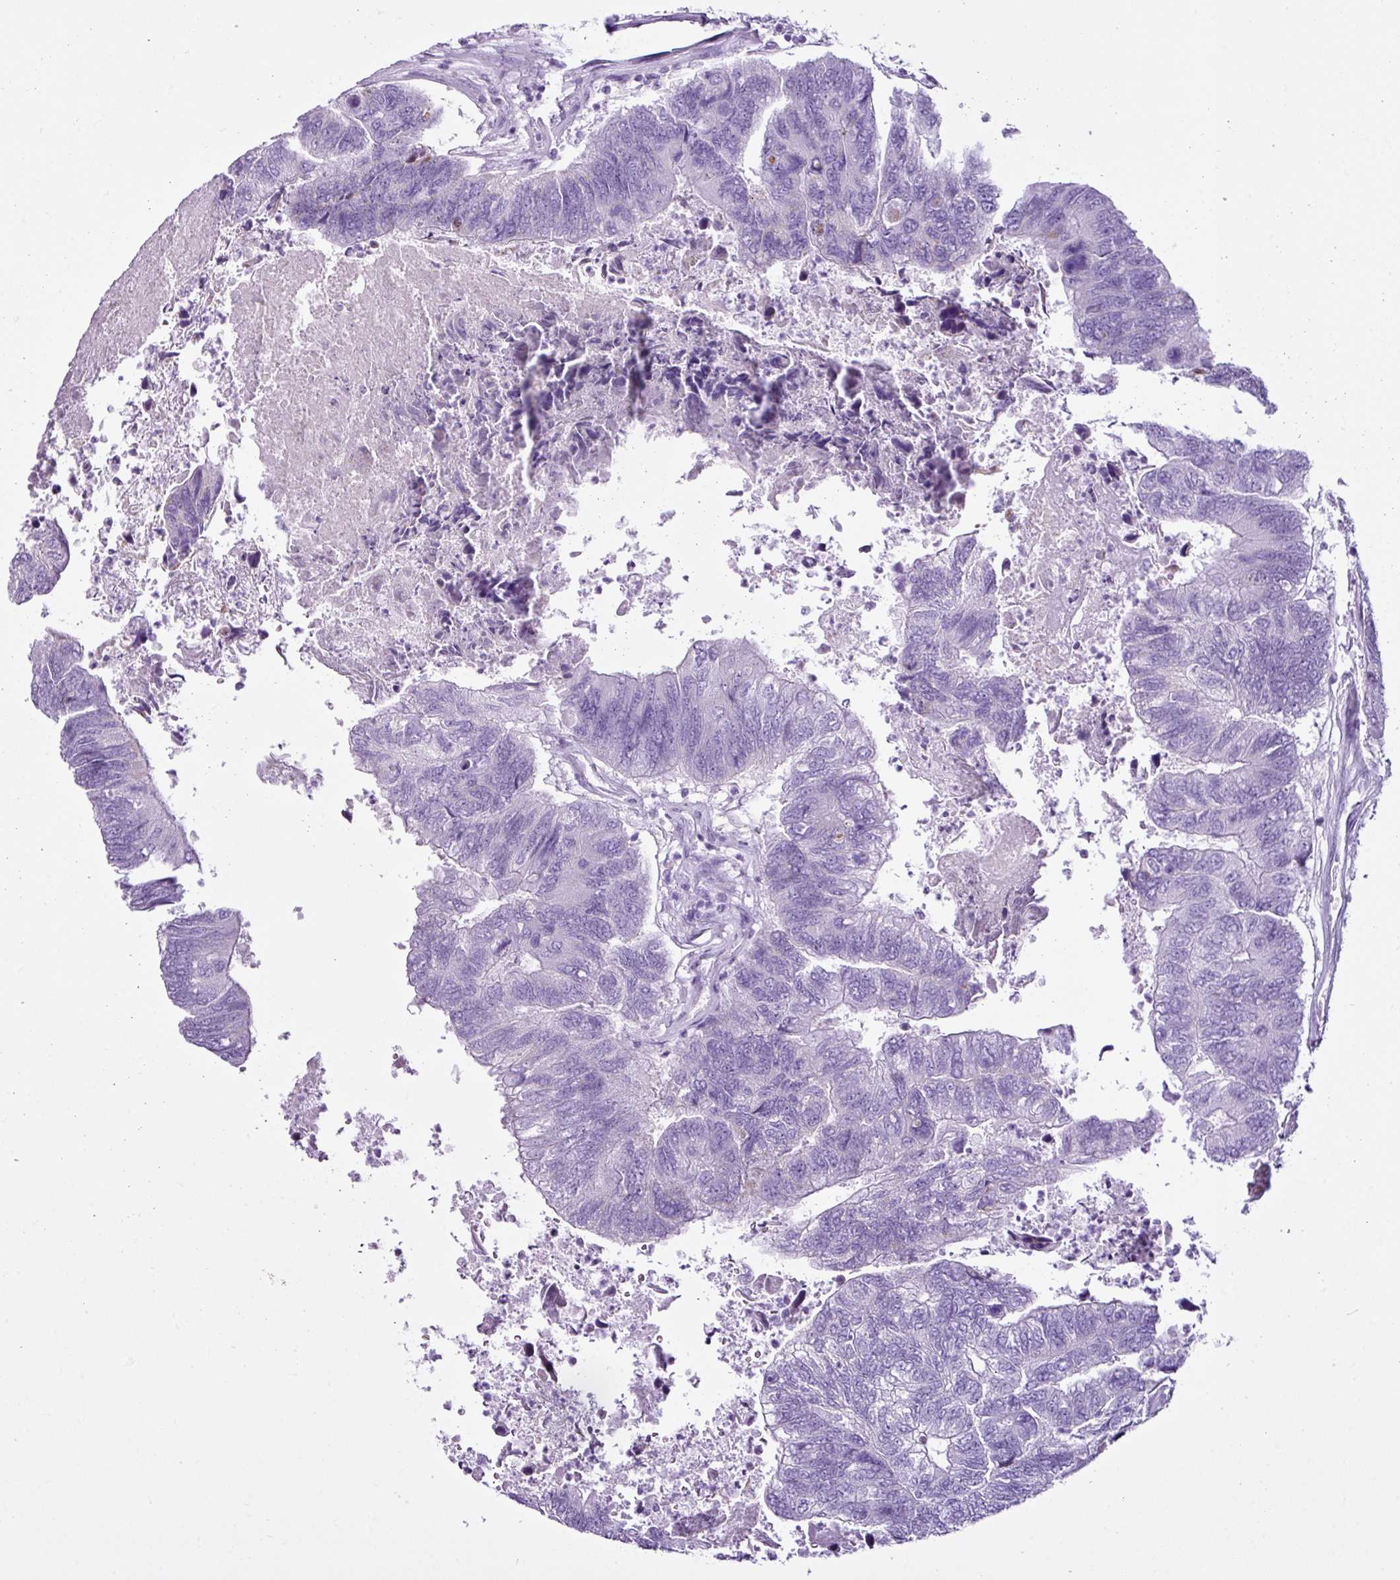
{"staining": {"intensity": "negative", "quantity": "none", "location": "none"}, "tissue": "colorectal cancer", "cell_type": "Tumor cells", "image_type": "cancer", "snomed": [{"axis": "morphology", "description": "Adenocarcinoma, NOS"}, {"axis": "topography", "description": "Colon"}], "caption": "Tumor cells show no significant positivity in colorectal adenocarcinoma. Nuclei are stained in blue.", "gene": "LILRB4", "patient": {"sex": "female", "age": 67}}